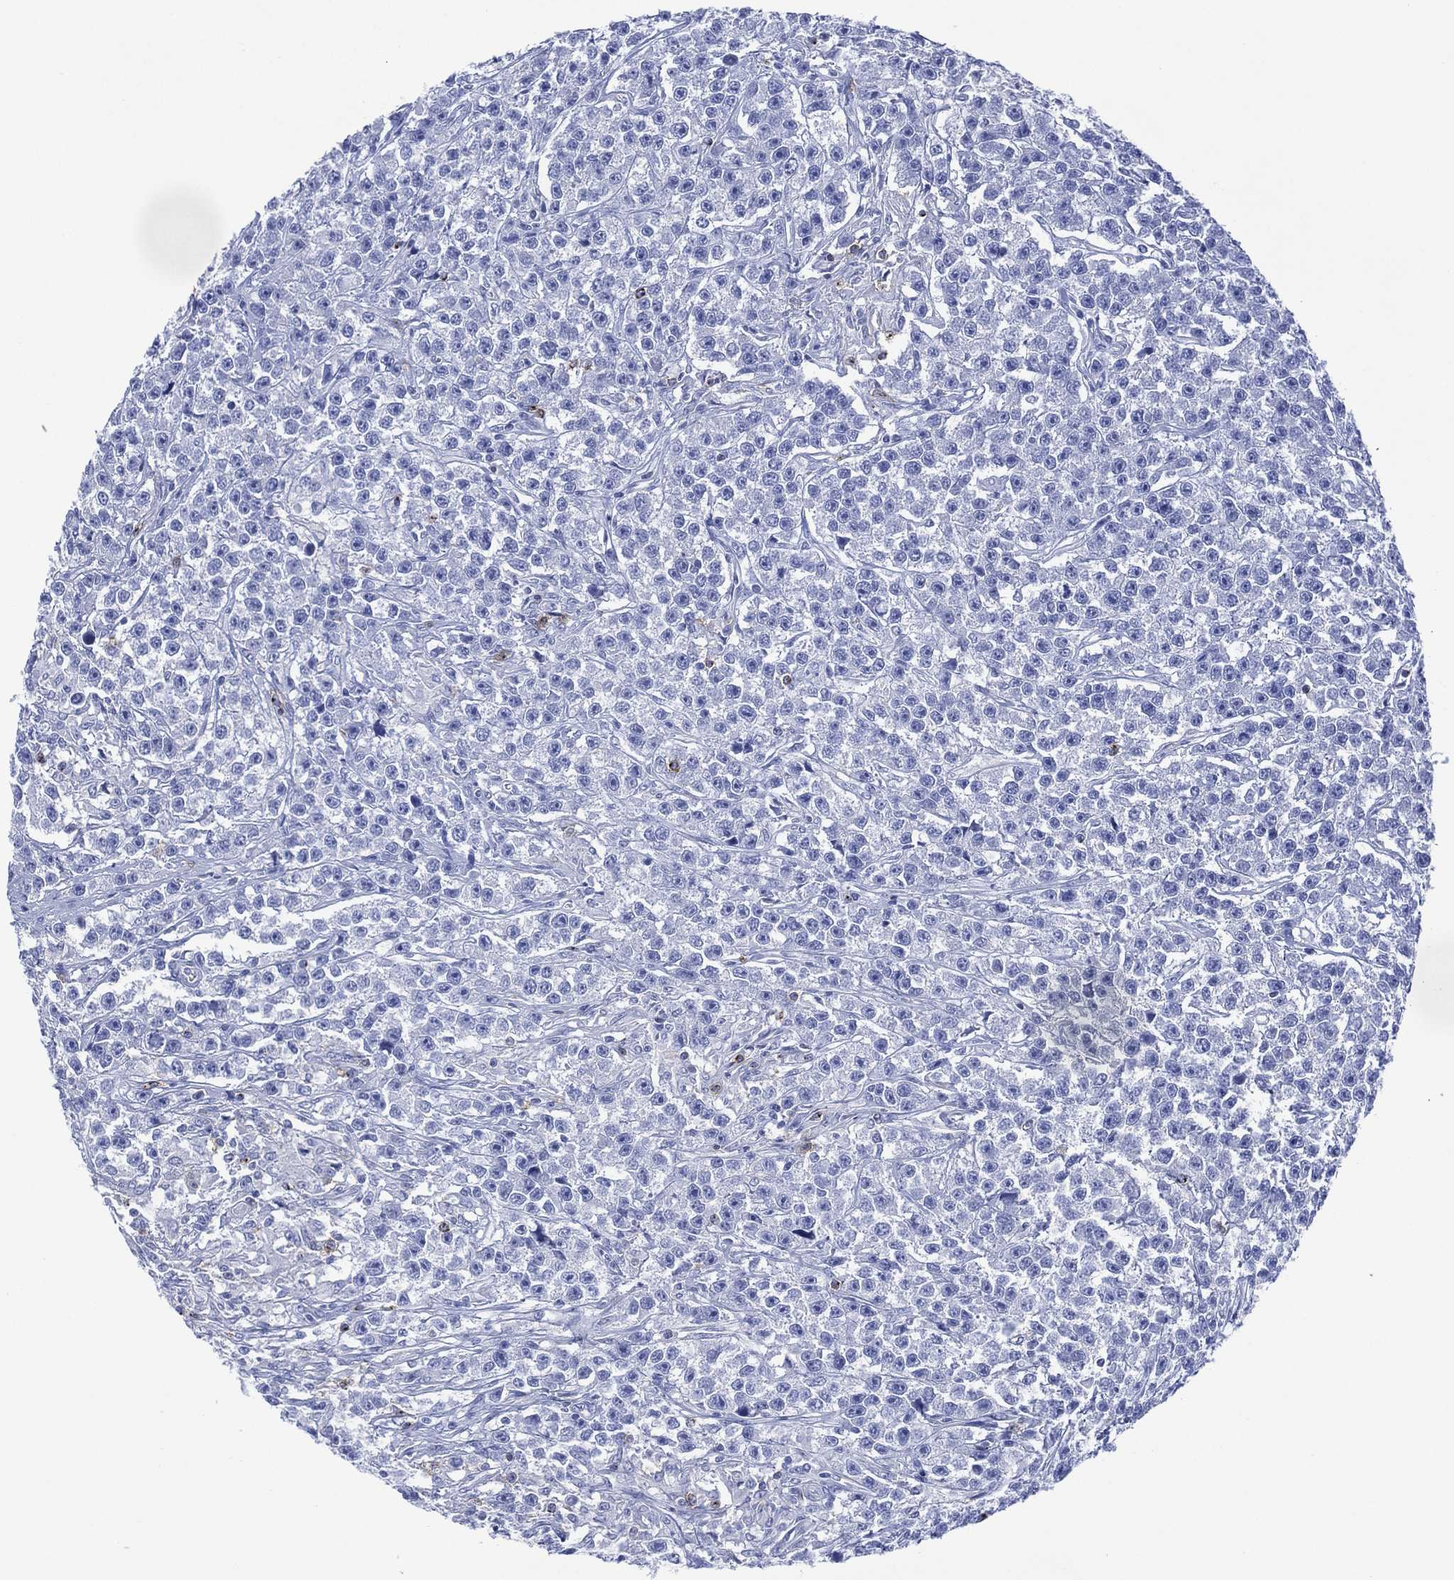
{"staining": {"intensity": "negative", "quantity": "none", "location": "none"}, "tissue": "testis cancer", "cell_type": "Tumor cells", "image_type": "cancer", "snomed": [{"axis": "morphology", "description": "Seminoma, NOS"}, {"axis": "topography", "description": "Testis"}], "caption": "Testis cancer (seminoma) was stained to show a protein in brown. There is no significant positivity in tumor cells. (DAB immunohistochemistry visualized using brightfield microscopy, high magnification).", "gene": "DPP4", "patient": {"sex": "male", "age": 59}}